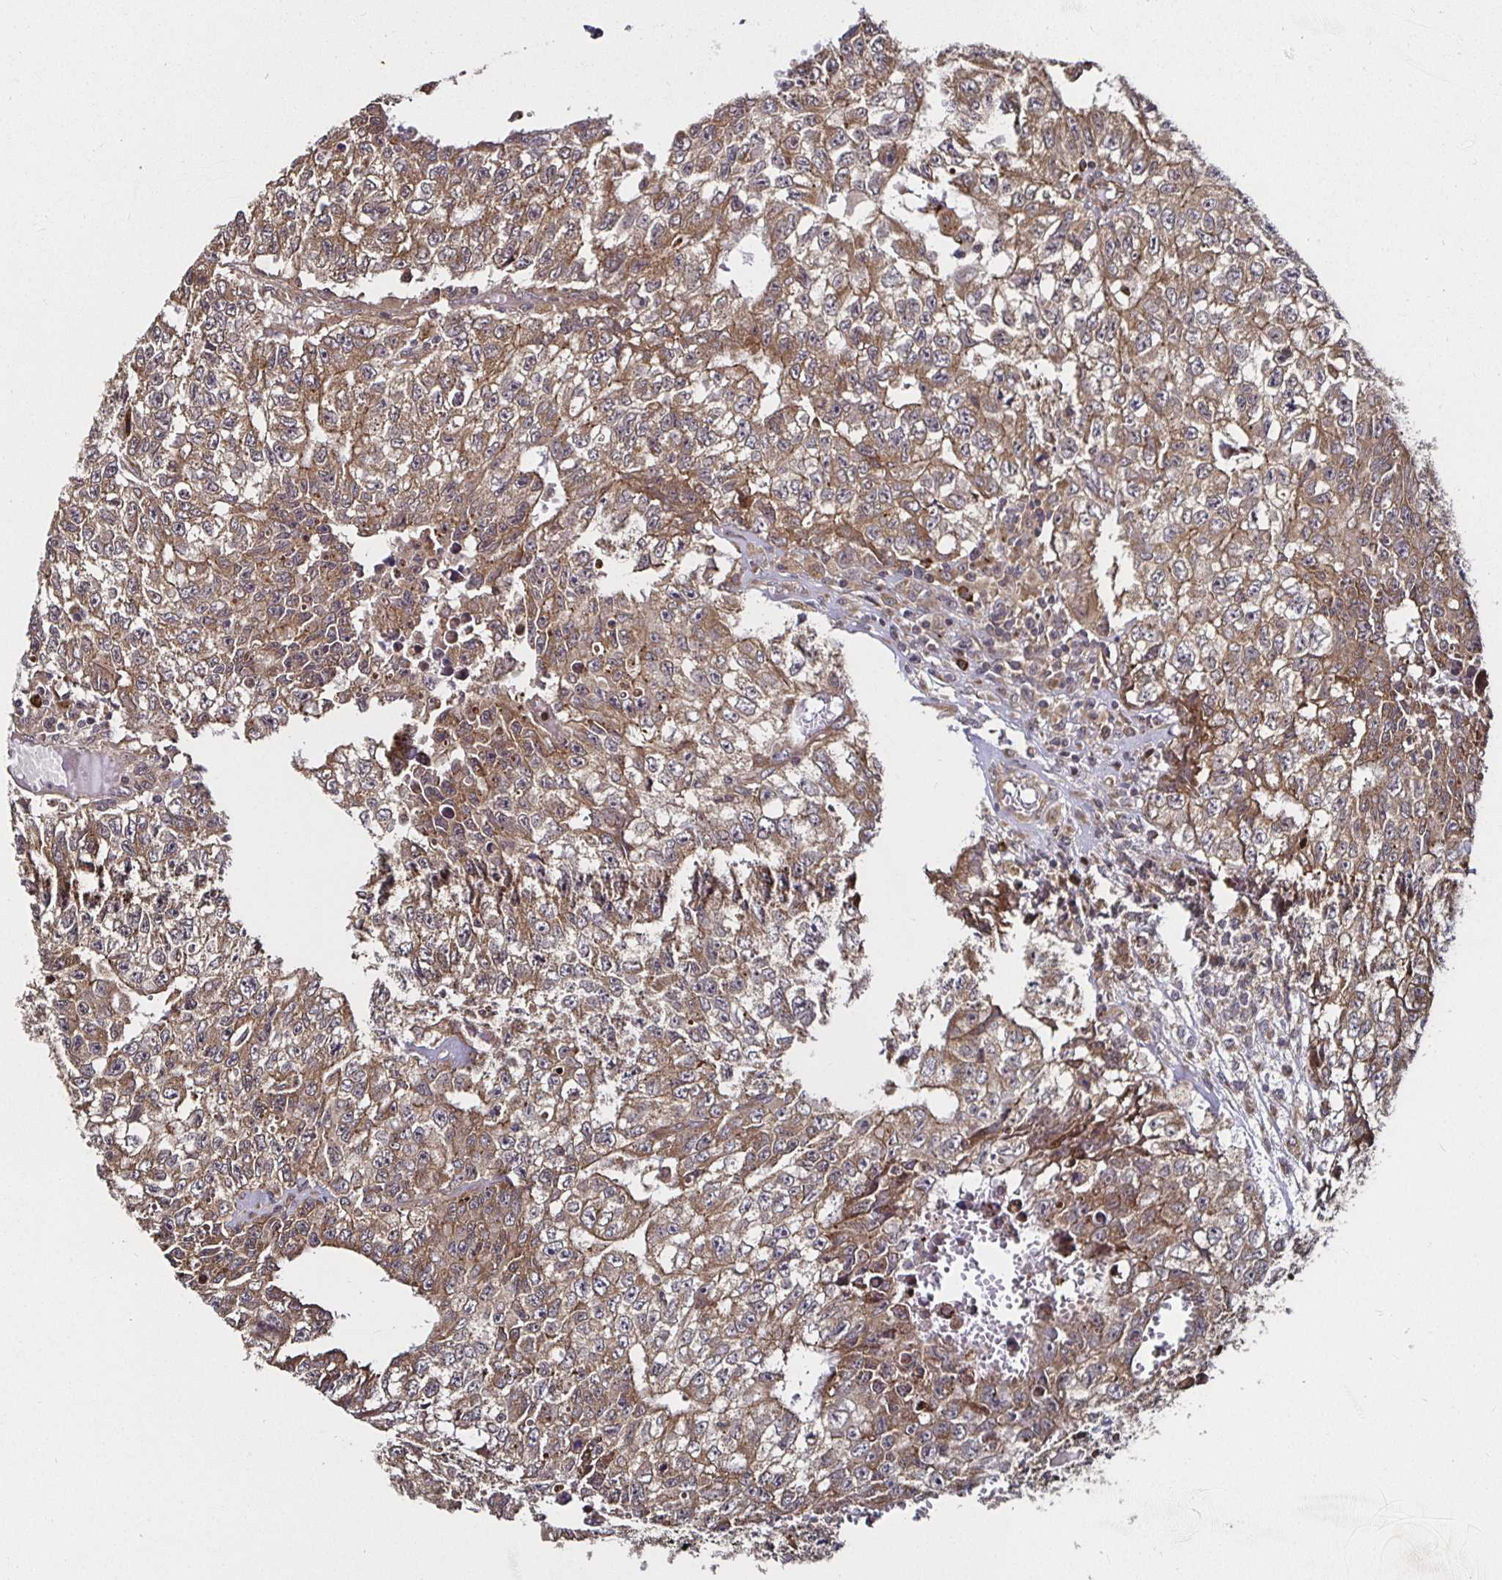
{"staining": {"intensity": "moderate", "quantity": ">75%", "location": "cytoplasmic/membranous"}, "tissue": "testis cancer", "cell_type": "Tumor cells", "image_type": "cancer", "snomed": [{"axis": "morphology", "description": "Carcinoma, Embryonal, NOS"}, {"axis": "morphology", "description": "Teratoma, malignant, NOS"}, {"axis": "topography", "description": "Testis"}], "caption": "Immunohistochemistry (IHC) (DAB (3,3'-diaminobenzidine)) staining of human malignant teratoma (testis) demonstrates moderate cytoplasmic/membranous protein expression in about >75% of tumor cells.", "gene": "MLST8", "patient": {"sex": "male", "age": 24}}